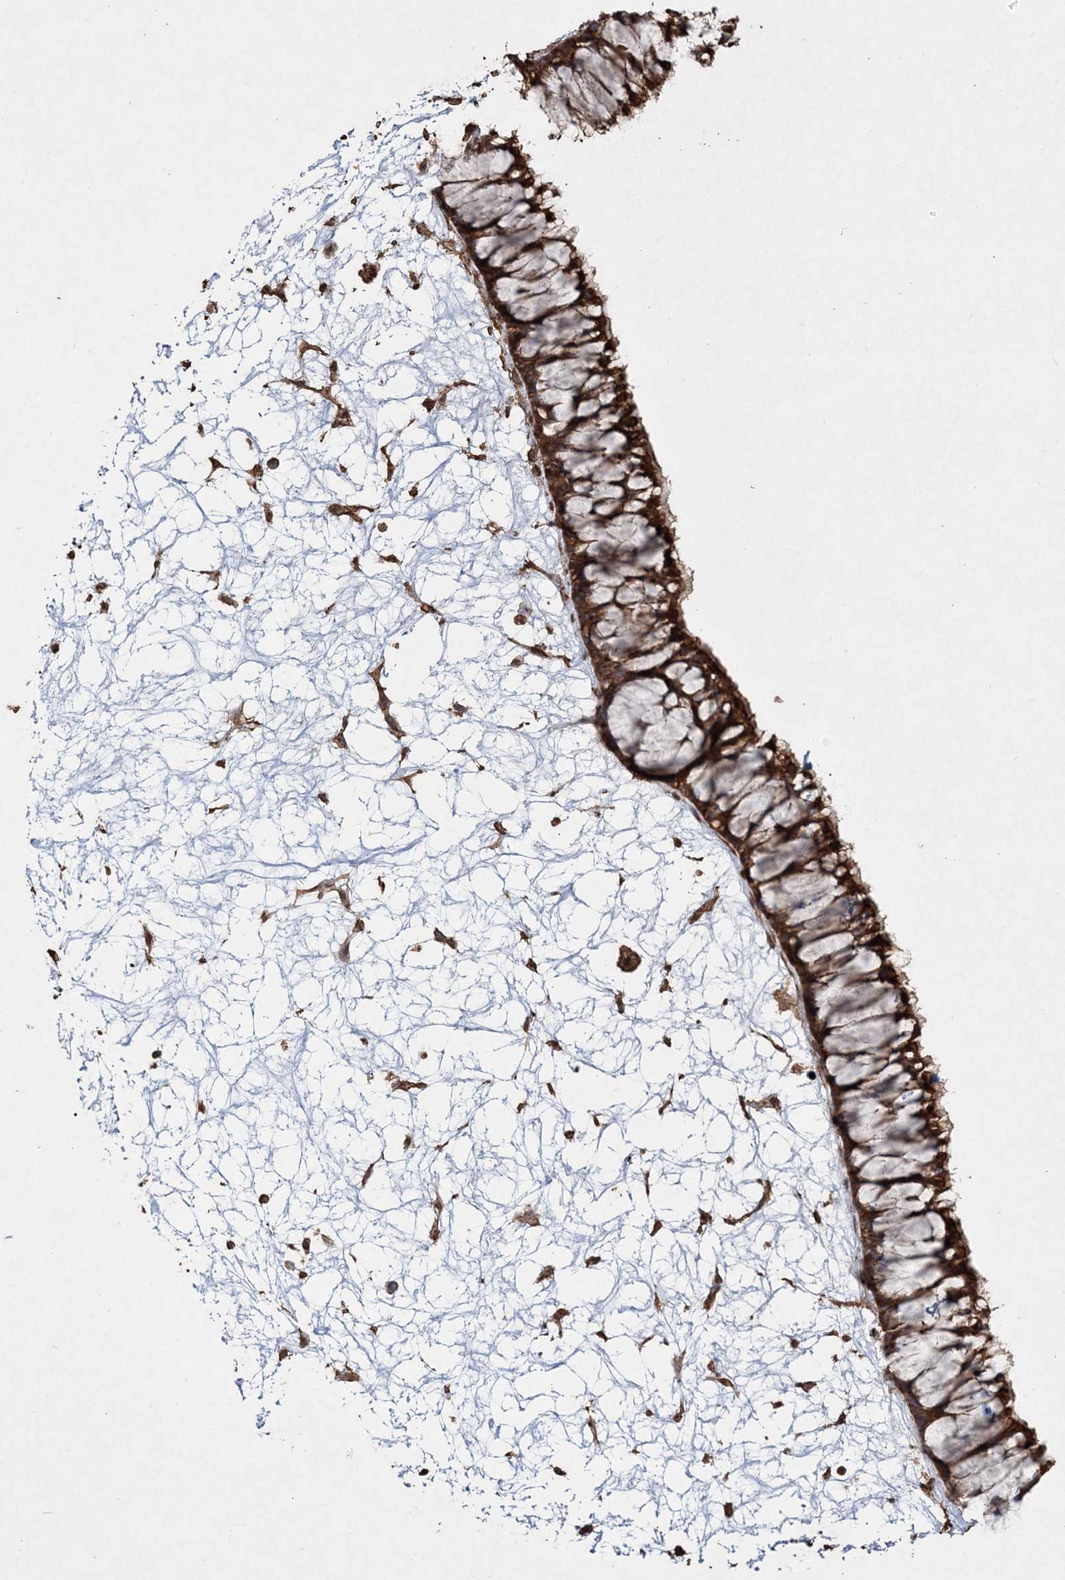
{"staining": {"intensity": "strong", "quantity": ">75%", "location": "cytoplasmic/membranous"}, "tissue": "nasopharynx", "cell_type": "Respiratory epithelial cells", "image_type": "normal", "snomed": [{"axis": "morphology", "description": "Normal tissue, NOS"}, {"axis": "topography", "description": "Nasopharynx"}], "caption": "IHC photomicrograph of benign human nasopharynx stained for a protein (brown), which exhibits high levels of strong cytoplasmic/membranous positivity in approximately >75% of respiratory epithelial cells.", "gene": "TTC7A", "patient": {"sex": "male", "age": 64}}